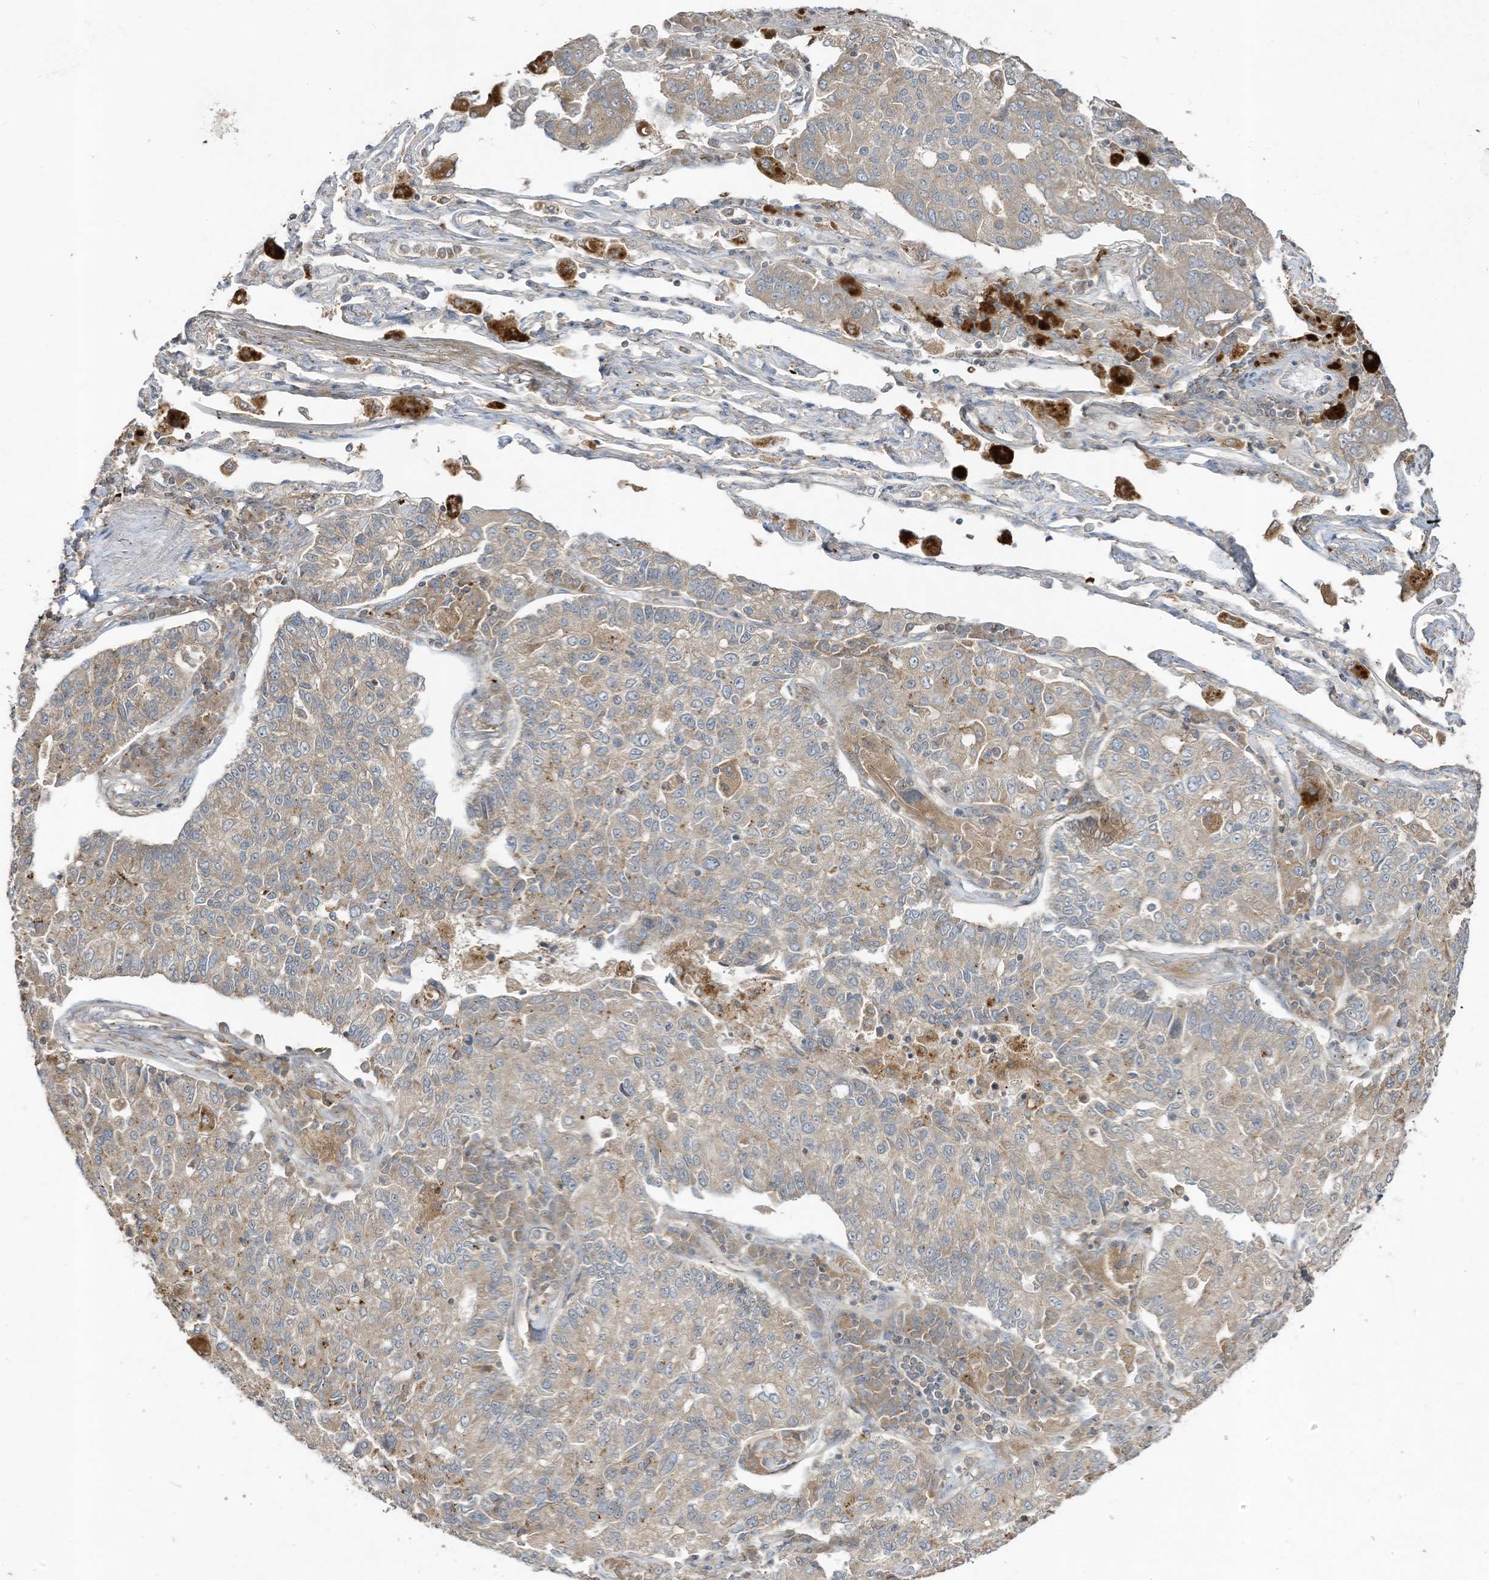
{"staining": {"intensity": "weak", "quantity": ">75%", "location": "cytoplasmic/membranous"}, "tissue": "lung cancer", "cell_type": "Tumor cells", "image_type": "cancer", "snomed": [{"axis": "morphology", "description": "Adenocarcinoma, NOS"}, {"axis": "topography", "description": "Lung"}], "caption": "An immunohistochemistry photomicrograph of neoplastic tissue is shown. Protein staining in brown labels weak cytoplasmic/membranous positivity in lung cancer within tumor cells.", "gene": "LDAH", "patient": {"sex": "male", "age": 49}}